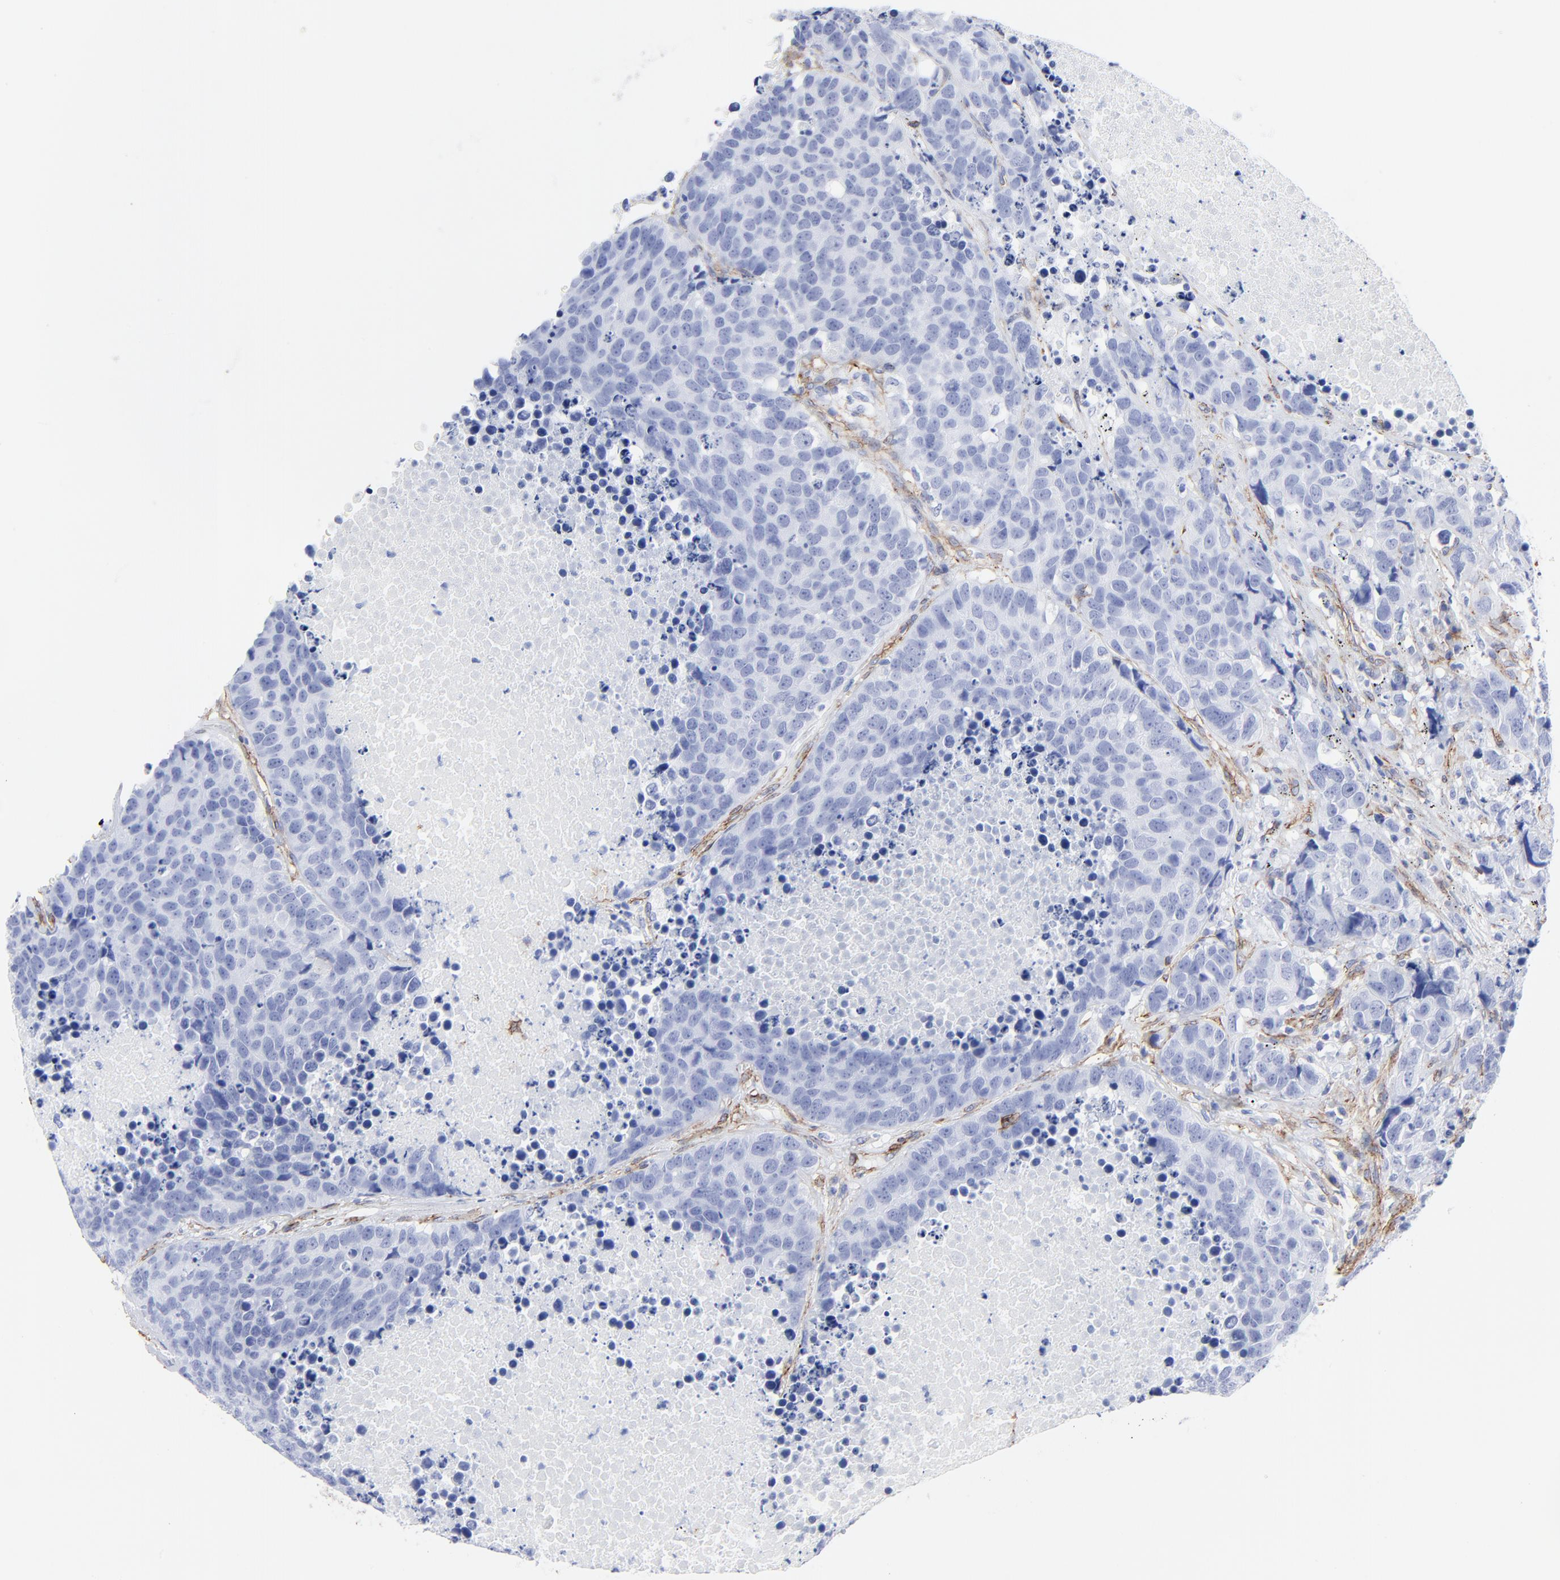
{"staining": {"intensity": "negative", "quantity": "none", "location": "none"}, "tissue": "carcinoid", "cell_type": "Tumor cells", "image_type": "cancer", "snomed": [{"axis": "morphology", "description": "Carcinoid, malignant, NOS"}, {"axis": "topography", "description": "Lung"}], "caption": "Tumor cells are negative for brown protein staining in malignant carcinoid.", "gene": "CAV1", "patient": {"sex": "male", "age": 60}}